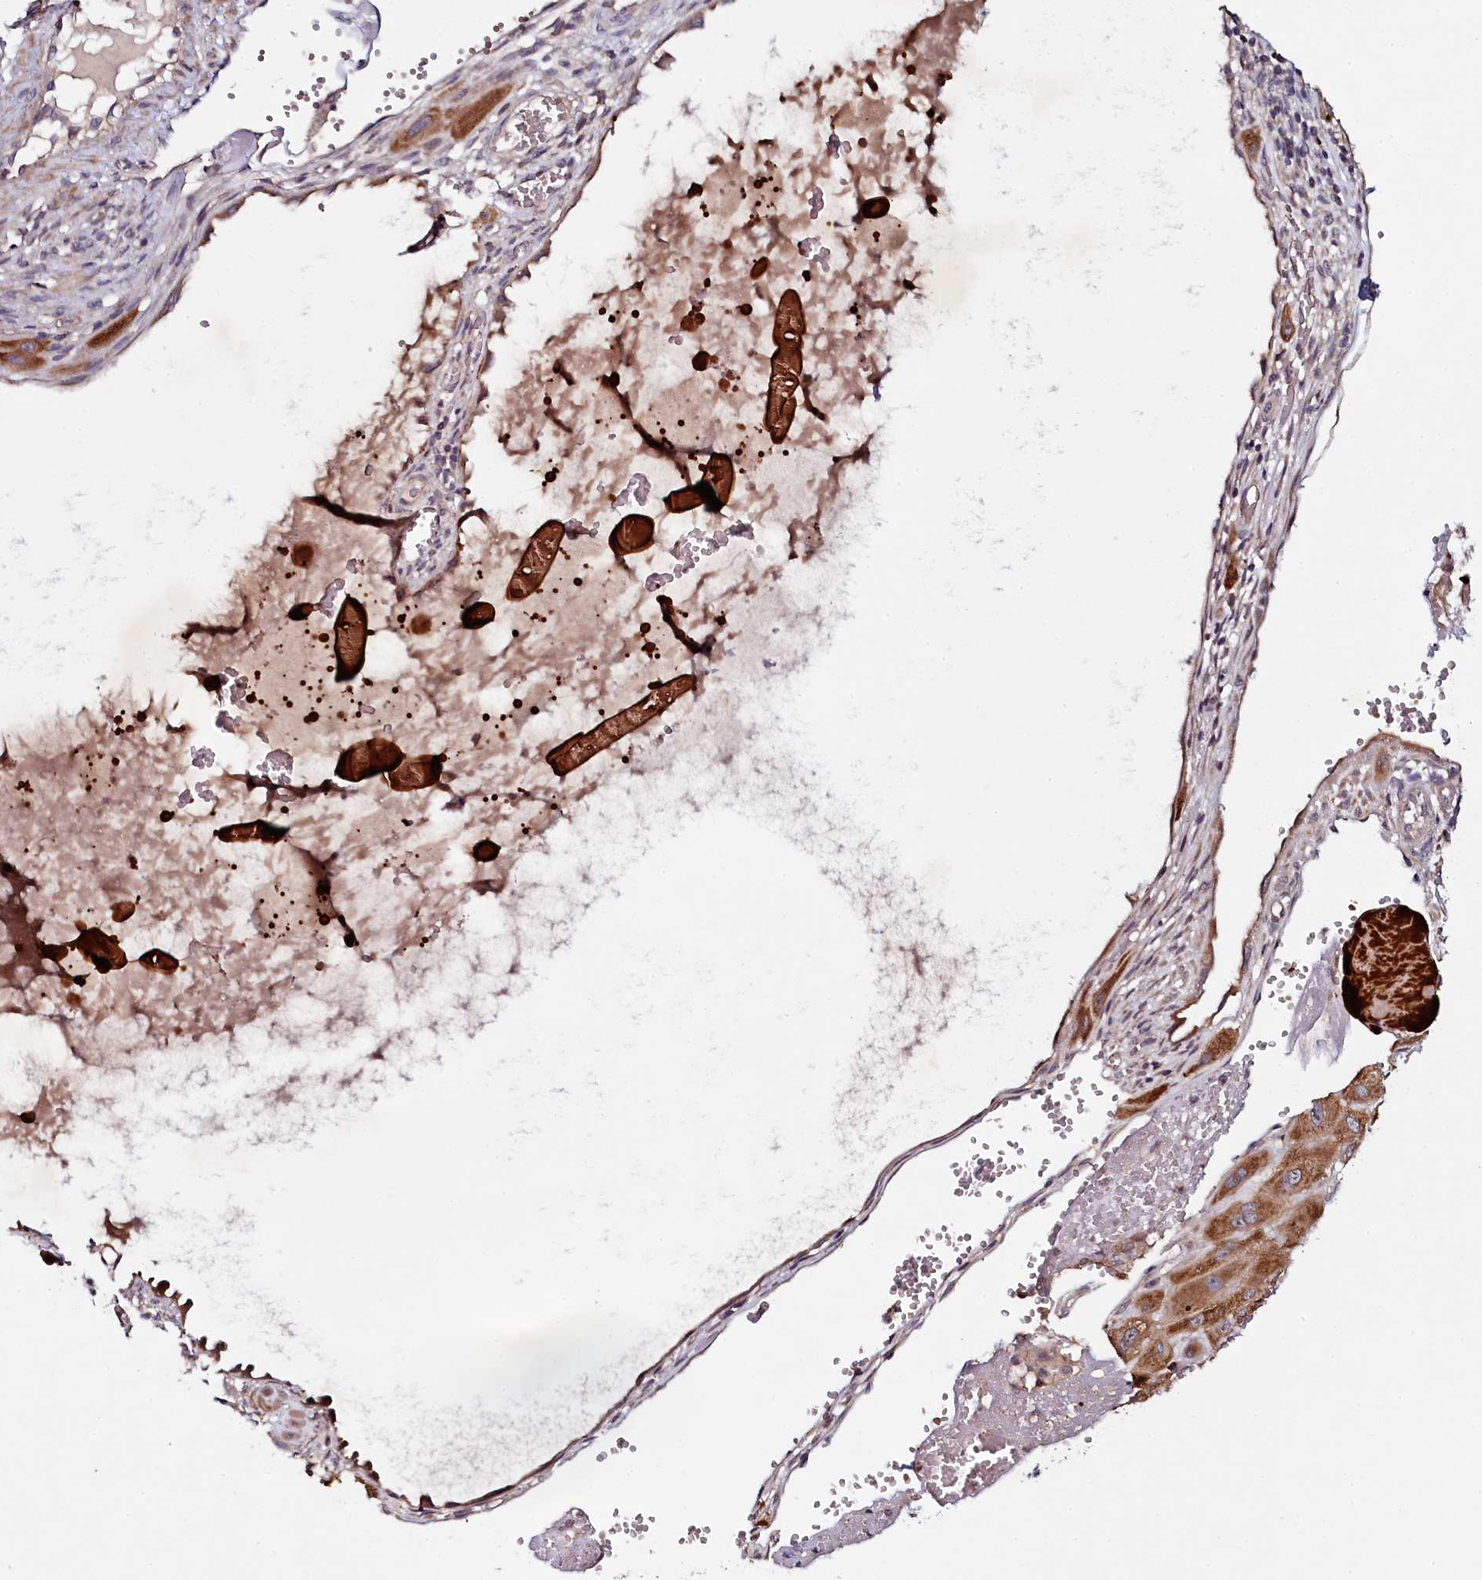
{"staining": {"intensity": "moderate", "quantity": ">75%", "location": "cytoplasmic/membranous"}, "tissue": "cervical cancer", "cell_type": "Tumor cells", "image_type": "cancer", "snomed": [{"axis": "morphology", "description": "Squamous cell carcinoma, NOS"}, {"axis": "topography", "description": "Cervix"}], "caption": "Cervical cancer (squamous cell carcinoma) stained with DAB (3,3'-diaminobenzidine) IHC demonstrates medium levels of moderate cytoplasmic/membranous positivity in about >75% of tumor cells.", "gene": "SEC24C", "patient": {"sex": "female", "age": 34}}